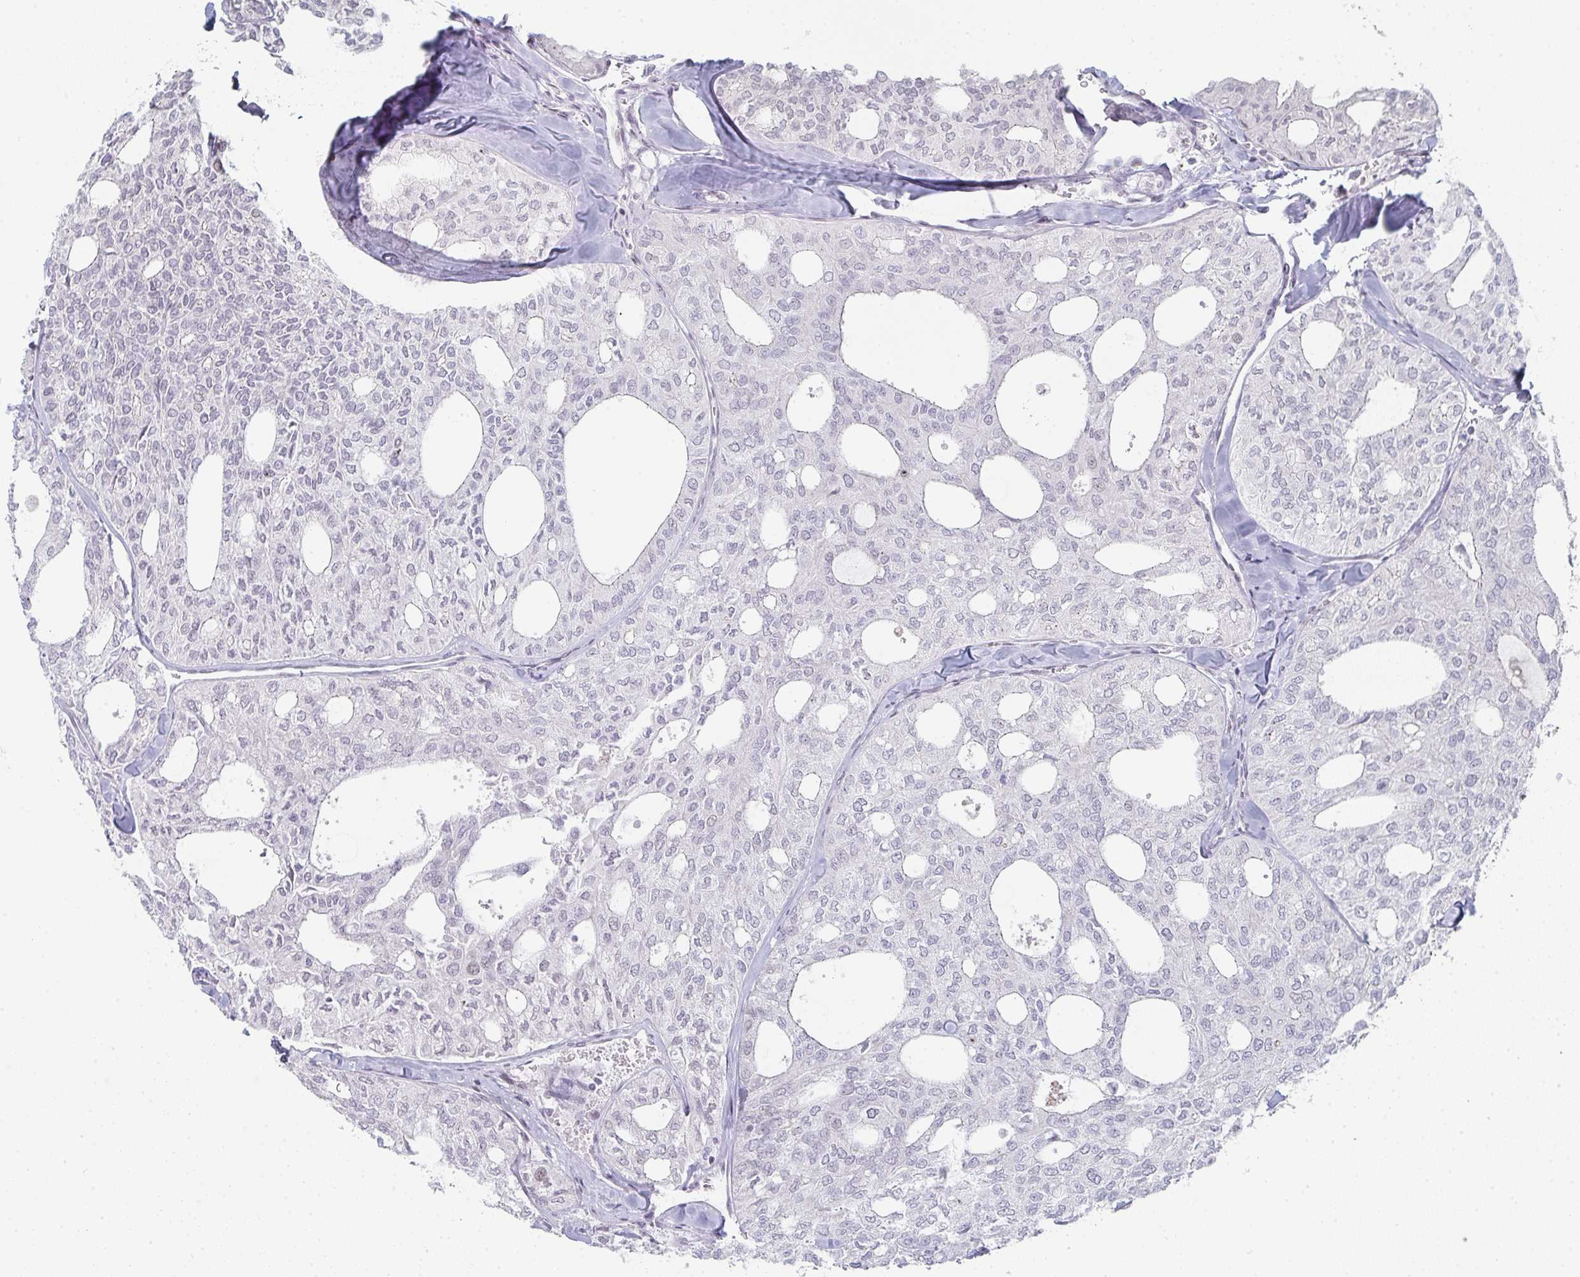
{"staining": {"intensity": "negative", "quantity": "none", "location": "none"}, "tissue": "thyroid cancer", "cell_type": "Tumor cells", "image_type": "cancer", "snomed": [{"axis": "morphology", "description": "Follicular adenoma carcinoma, NOS"}, {"axis": "topography", "description": "Thyroid gland"}], "caption": "A high-resolution image shows IHC staining of follicular adenoma carcinoma (thyroid), which displays no significant expression in tumor cells. (Stains: DAB immunohistochemistry (IHC) with hematoxylin counter stain, Microscopy: brightfield microscopy at high magnification).", "gene": "POU2AF2", "patient": {"sex": "male", "age": 75}}